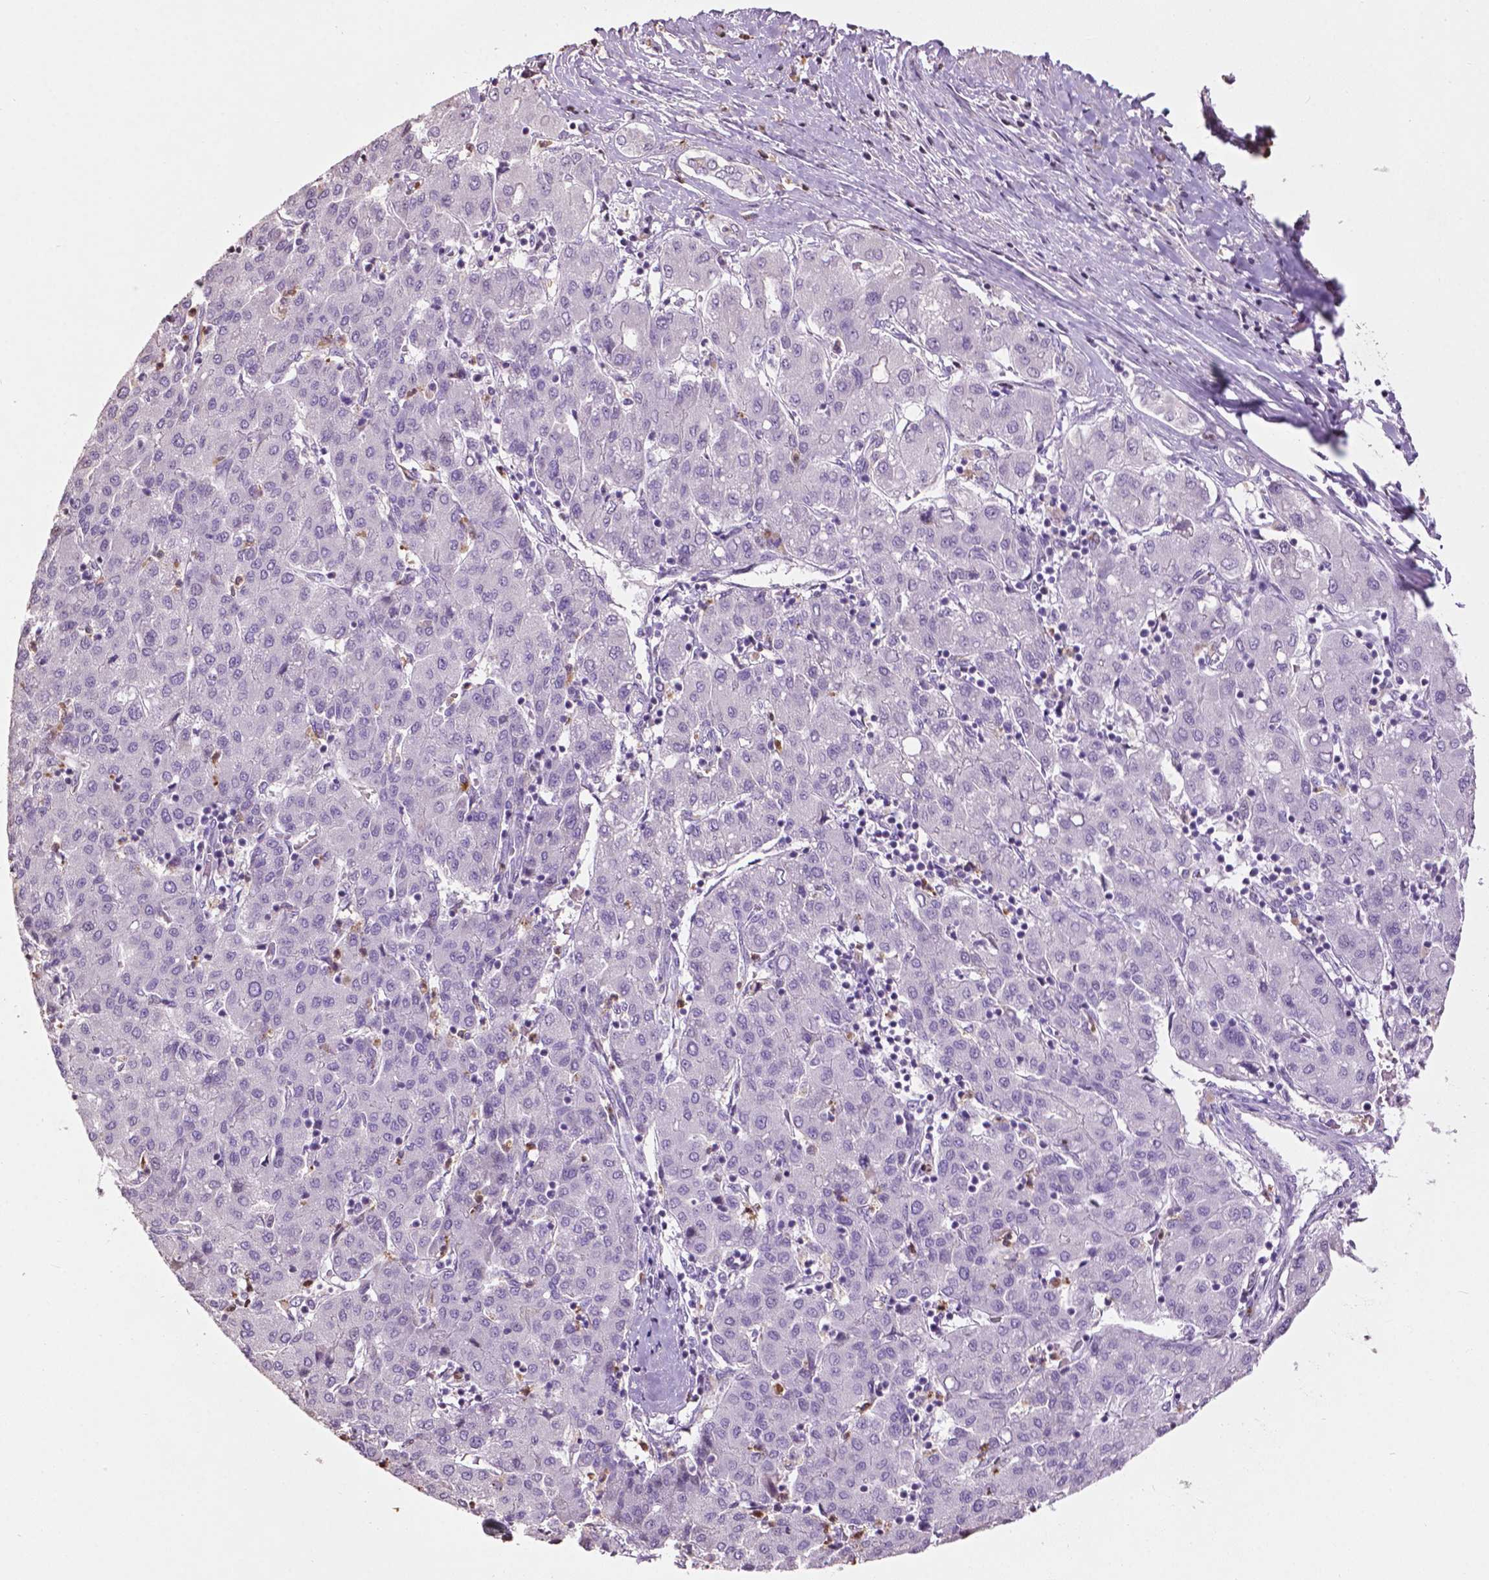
{"staining": {"intensity": "negative", "quantity": "none", "location": "none"}, "tissue": "liver cancer", "cell_type": "Tumor cells", "image_type": "cancer", "snomed": [{"axis": "morphology", "description": "Carcinoma, Hepatocellular, NOS"}, {"axis": "topography", "description": "Liver"}], "caption": "Tumor cells show no significant protein positivity in liver hepatocellular carcinoma.", "gene": "NTNG2", "patient": {"sex": "male", "age": 65}}